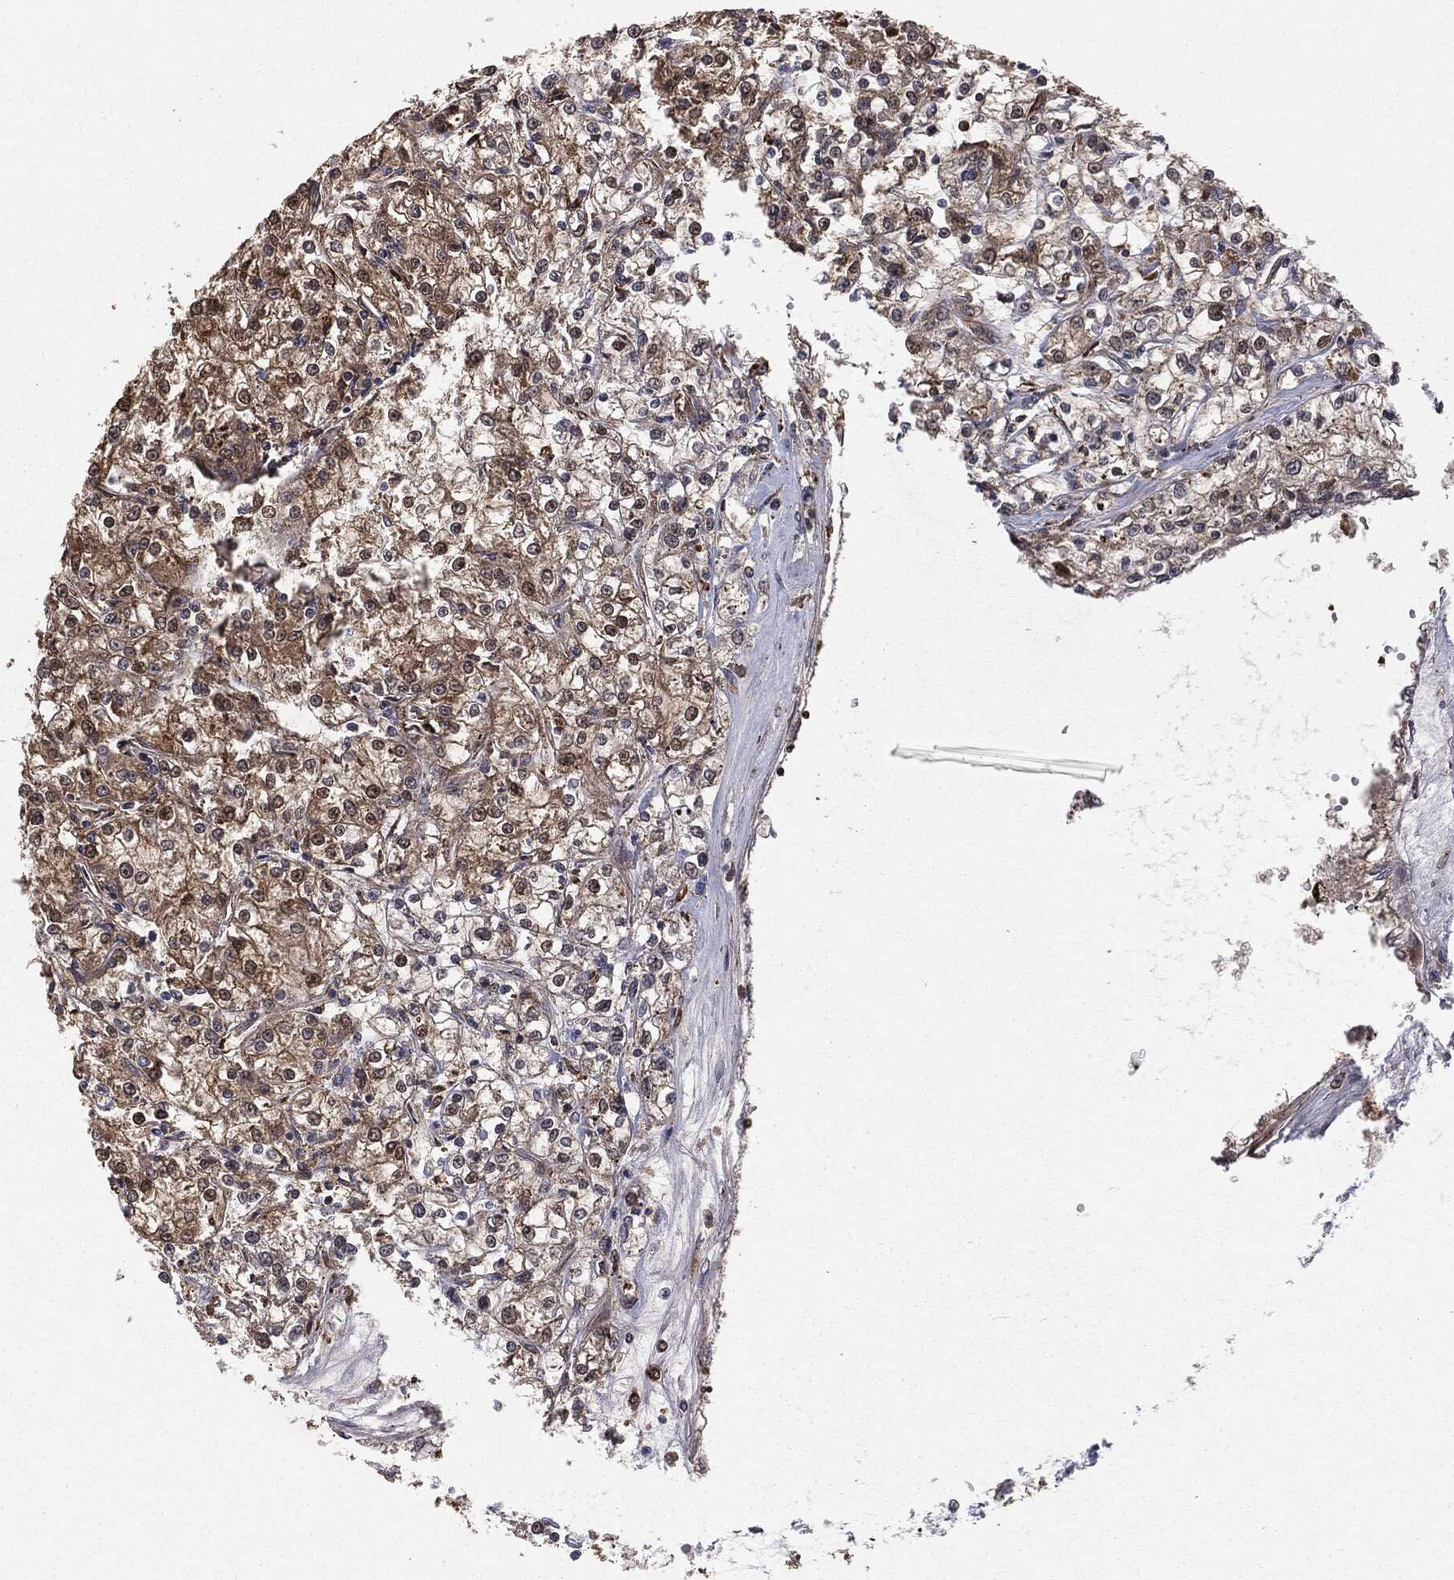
{"staining": {"intensity": "moderate", "quantity": ">75%", "location": "cytoplasmic/membranous"}, "tissue": "renal cancer", "cell_type": "Tumor cells", "image_type": "cancer", "snomed": [{"axis": "morphology", "description": "Adenocarcinoma, NOS"}, {"axis": "topography", "description": "Kidney"}], "caption": "Immunohistochemical staining of renal cancer (adenocarcinoma) displays moderate cytoplasmic/membranous protein positivity in approximately >75% of tumor cells. The staining was performed using DAB to visualize the protein expression in brown, while the nuclei were stained in blue with hematoxylin (Magnification: 20x).", "gene": "NME1", "patient": {"sex": "female", "age": 59}}